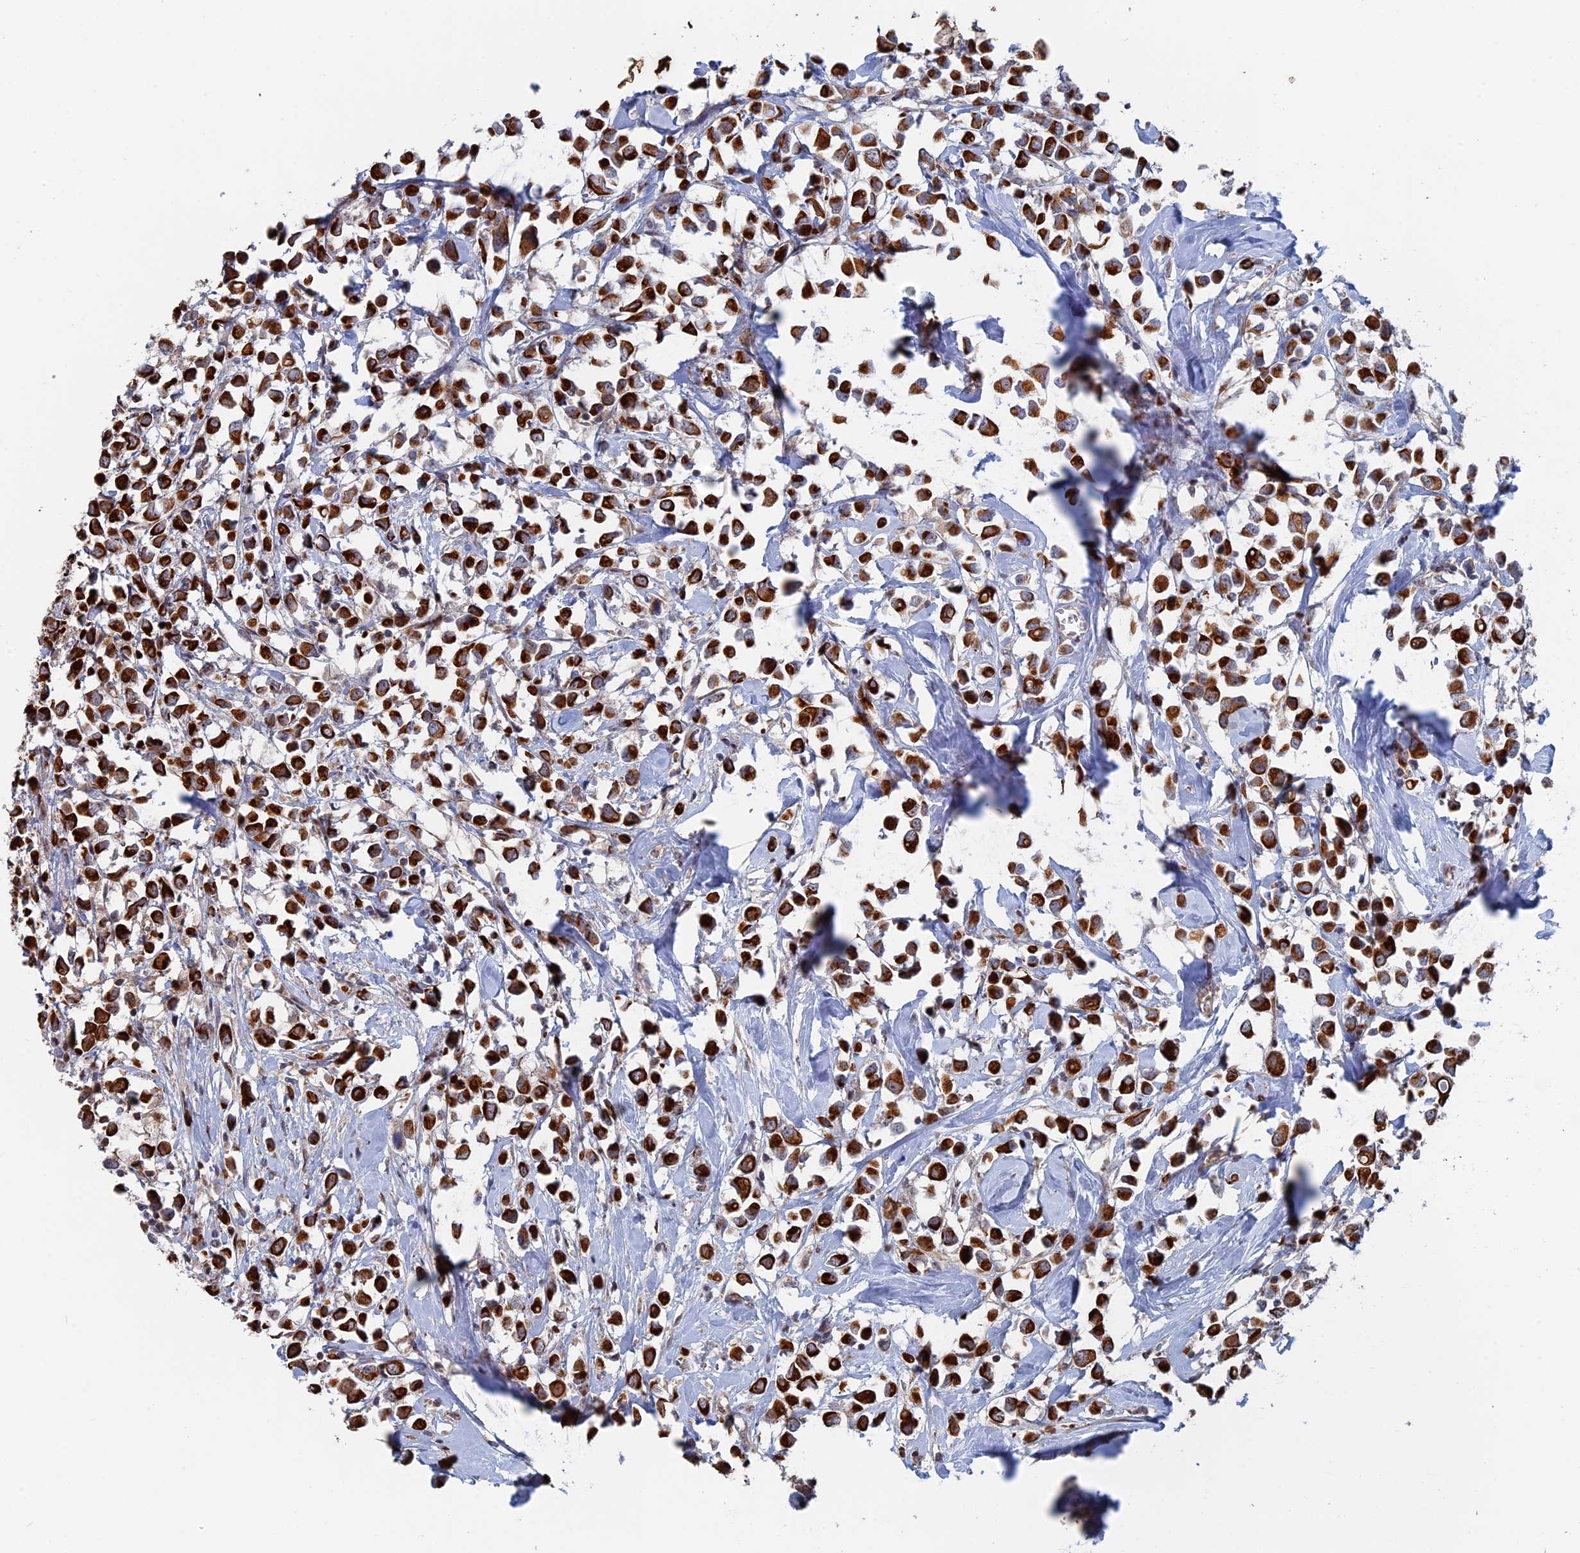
{"staining": {"intensity": "strong", "quantity": ">75%", "location": "cytoplasmic/membranous"}, "tissue": "breast cancer", "cell_type": "Tumor cells", "image_type": "cancer", "snomed": [{"axis": "morphology", "description": "Duct carcinoma"}, {"axis": "topography", "description": "Breast"}], "caption": "Strong cytoplasmic/membranous protein positivity is present in about >75% of tumor cells in breast infiltrating ductal carcinoma.", "gene": "IL7", "patient": {"sex": "female", "age": 61}}